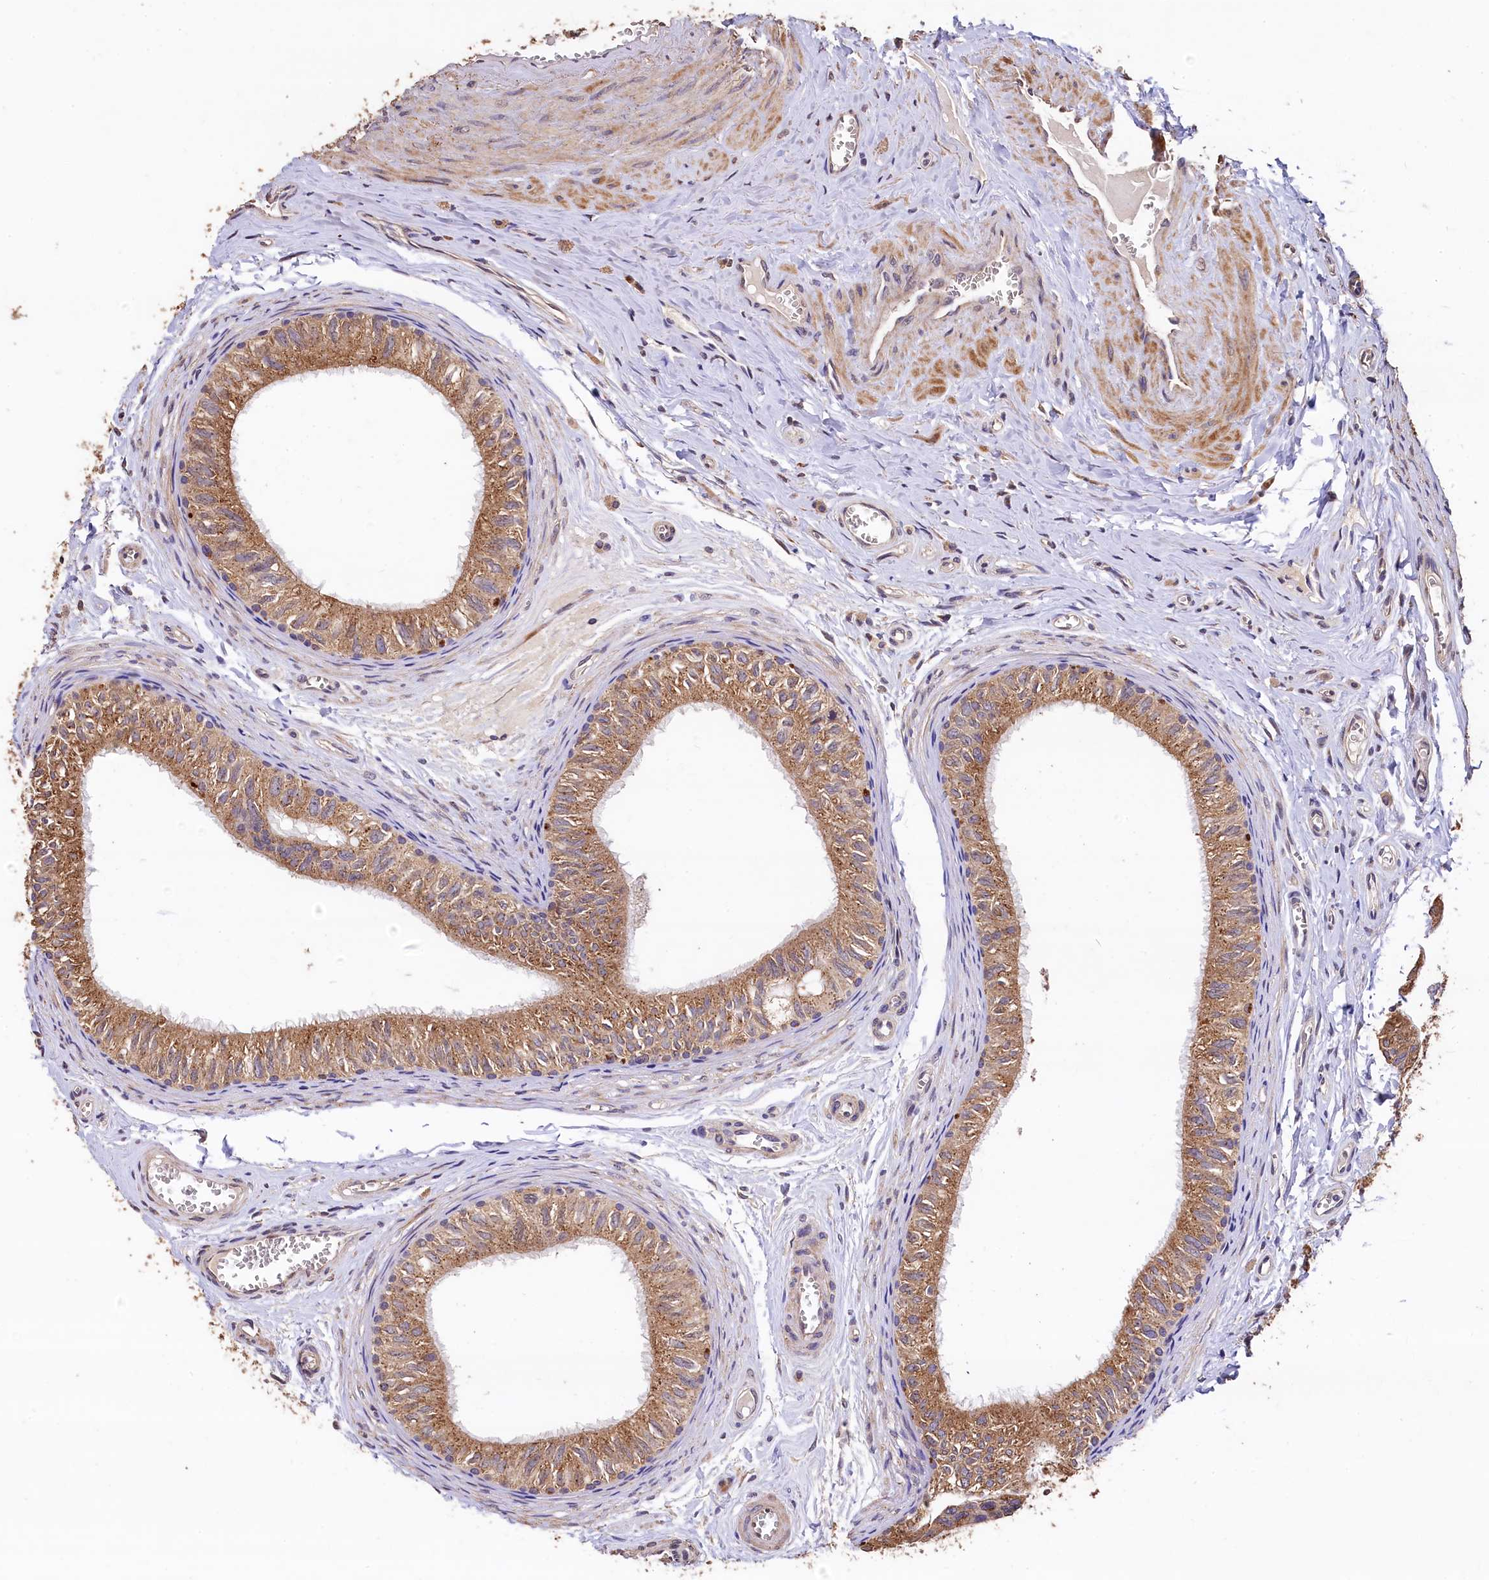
{"staining": {"intensity": "moderate", "quantity": ">75%", "location": "cytoplasmic/membranous"}, "tissue": "epididymis", "cell_type": "Glandular cells", "image_type": "normal", "snomed": [{"axis": "morphology", "description": "Normal tissue, NOS"}, {"axis": "topography", "description": "Epididymis"}], "caption": "Glandular cells exhibit medium levels of moderate cytoplasmic/membranous positivity in about >75% of cells in normal human epididymis.", "gene": "LSM4", "patient": {"sex": "male", "age": 42}}